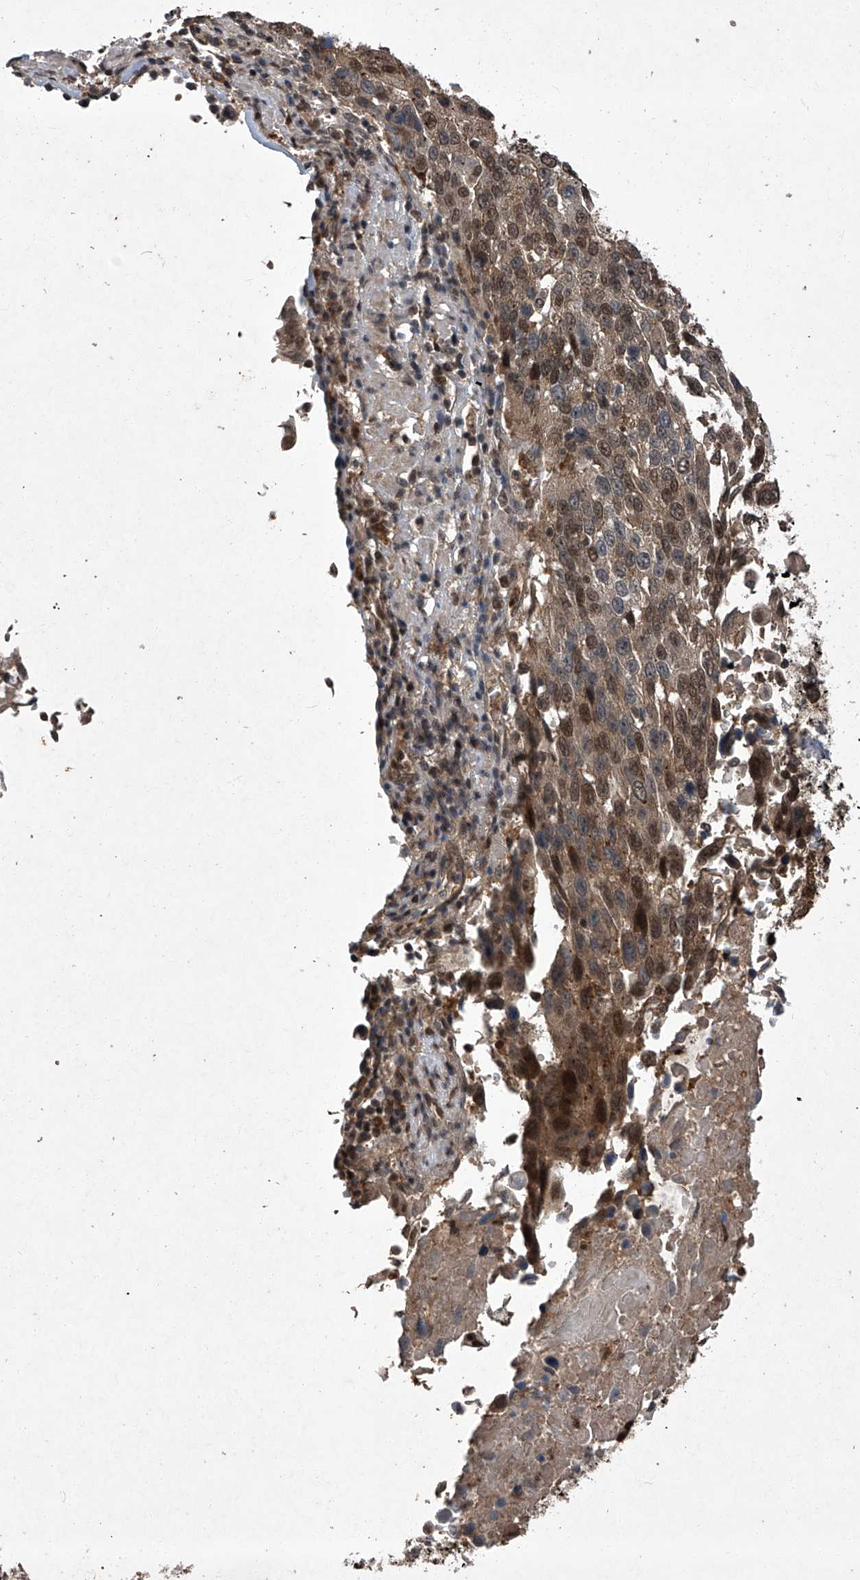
{"staining": {"intensity": "moderate", "quantity": ">75%", "location": "cytoplasmic/membranous,nuclear"}, "tissue": "lung cancer", "cell_type": "Tumor cells", "image_type": "cancer", "snomed": [{"axis": "morphology", "description": "Squamous cell carcinoma, NOS"}, {"axis": "topography", "description": "Lung"}], "caption": "Lung cancer stained with DAB immunohistochemistry (IHC) demonstrates medium levels of moderate cytoplasmic/membranous and nuclear positivity in approximately >75% of tumor cells.", "gene": "TSNAX", "patient": {"sex": "male", "age": 66}}